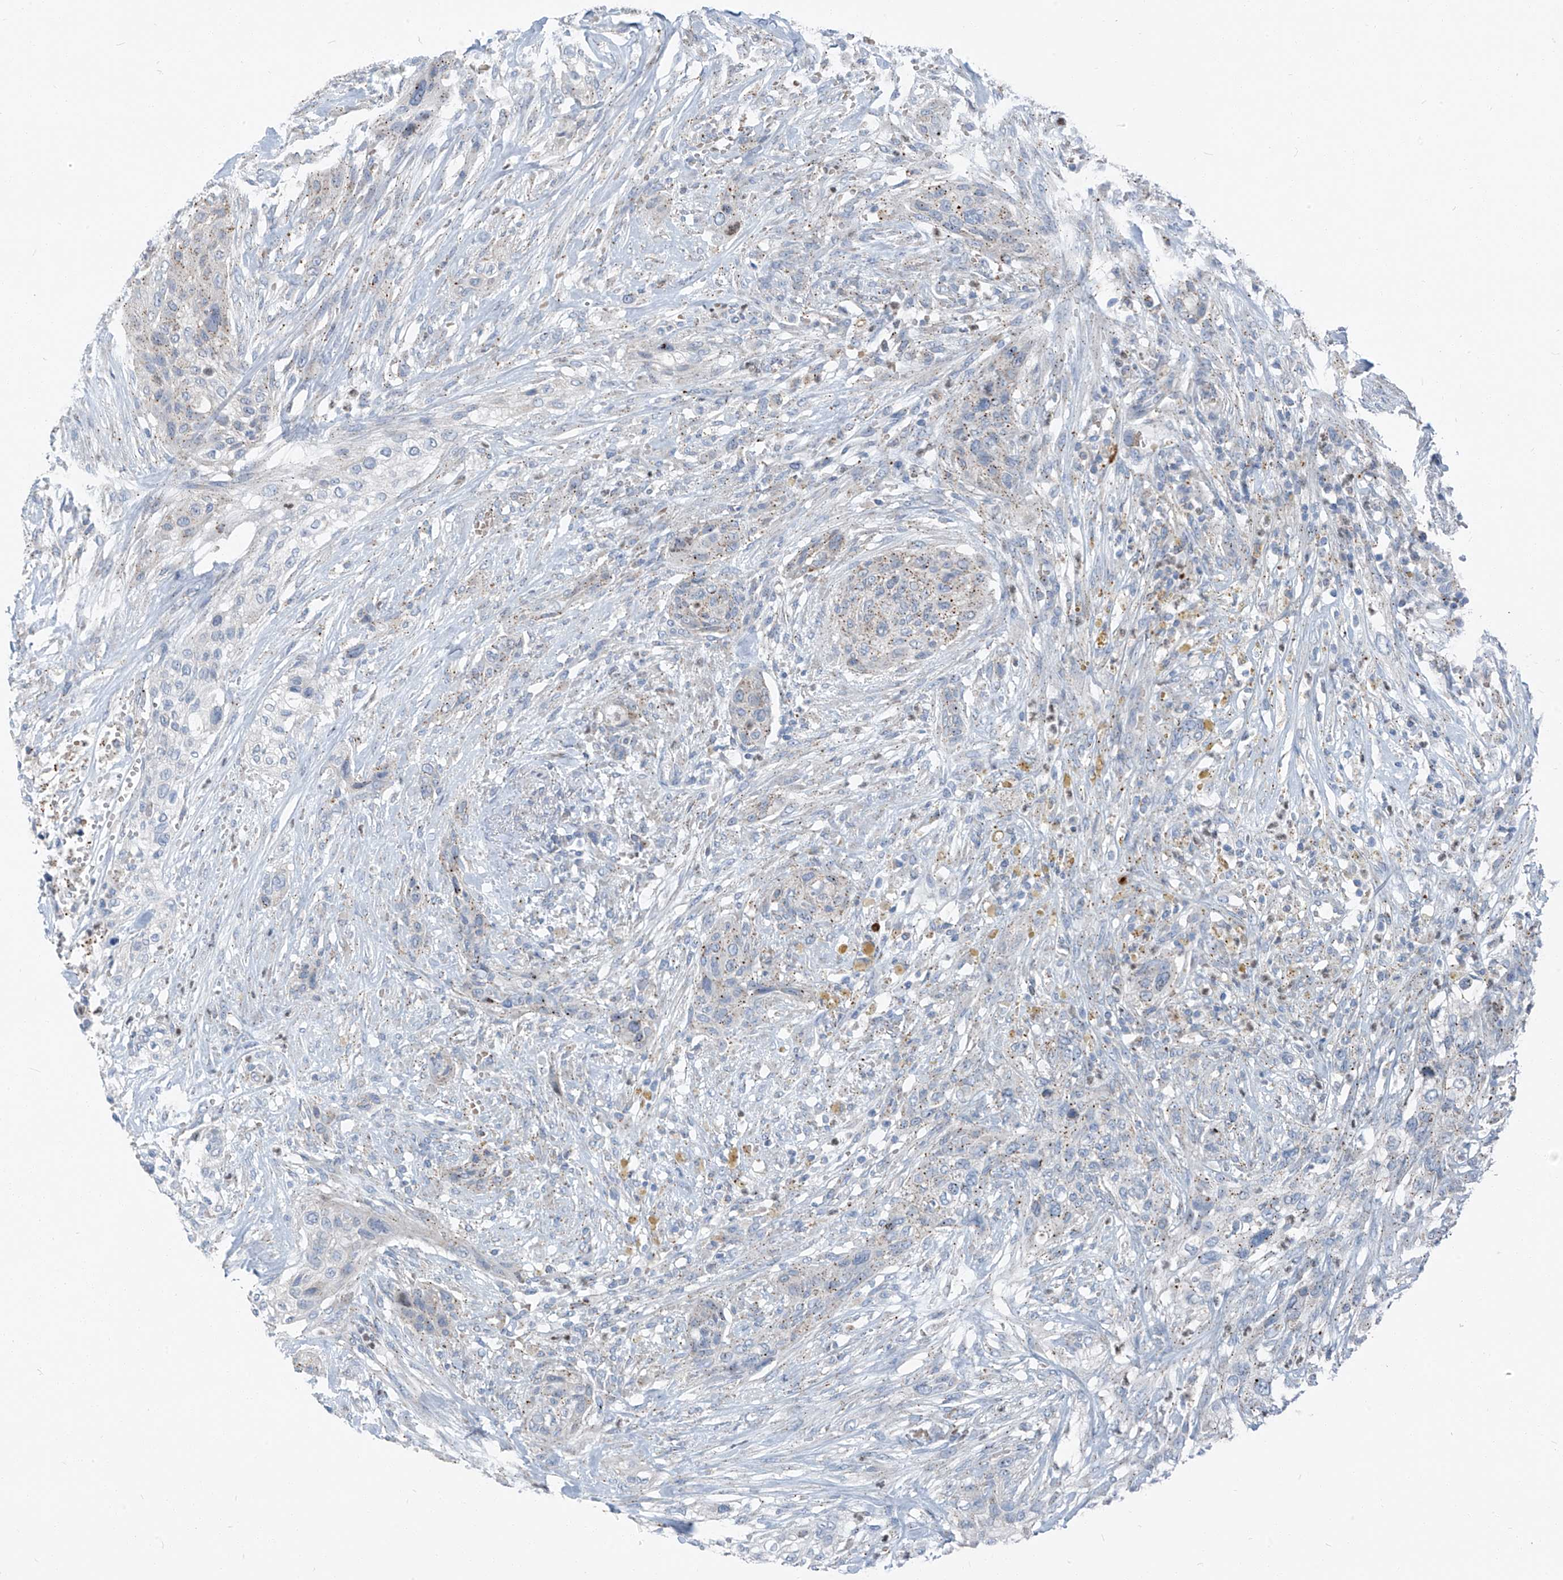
{"staining": {"intensity": "negative", "quantity": "none", "location": "none"}, "tissue": "urothelial cancer", "cell_type": "Tumor cells", "image_type": "cancer", "snomed": [{"axis": "morphology", "description": "Urothelial carcinoma, High grade"}, {"axis": "topography", "description": "Urinary bladder"}], "caption": "DAB (3,3'-diaminobenzidine) immunohistochemical staining of human high-grade urothelial carcinoma demonstrates no significant positivity in tumor cells. The staining was performed using DAB to visualize the protein expression in brown, while the nuclei were stained in blue with hematoxylin (Magnification: 20x).", "gene": "CHMP2B", "patient": {"sex": "male", "age": 35}}